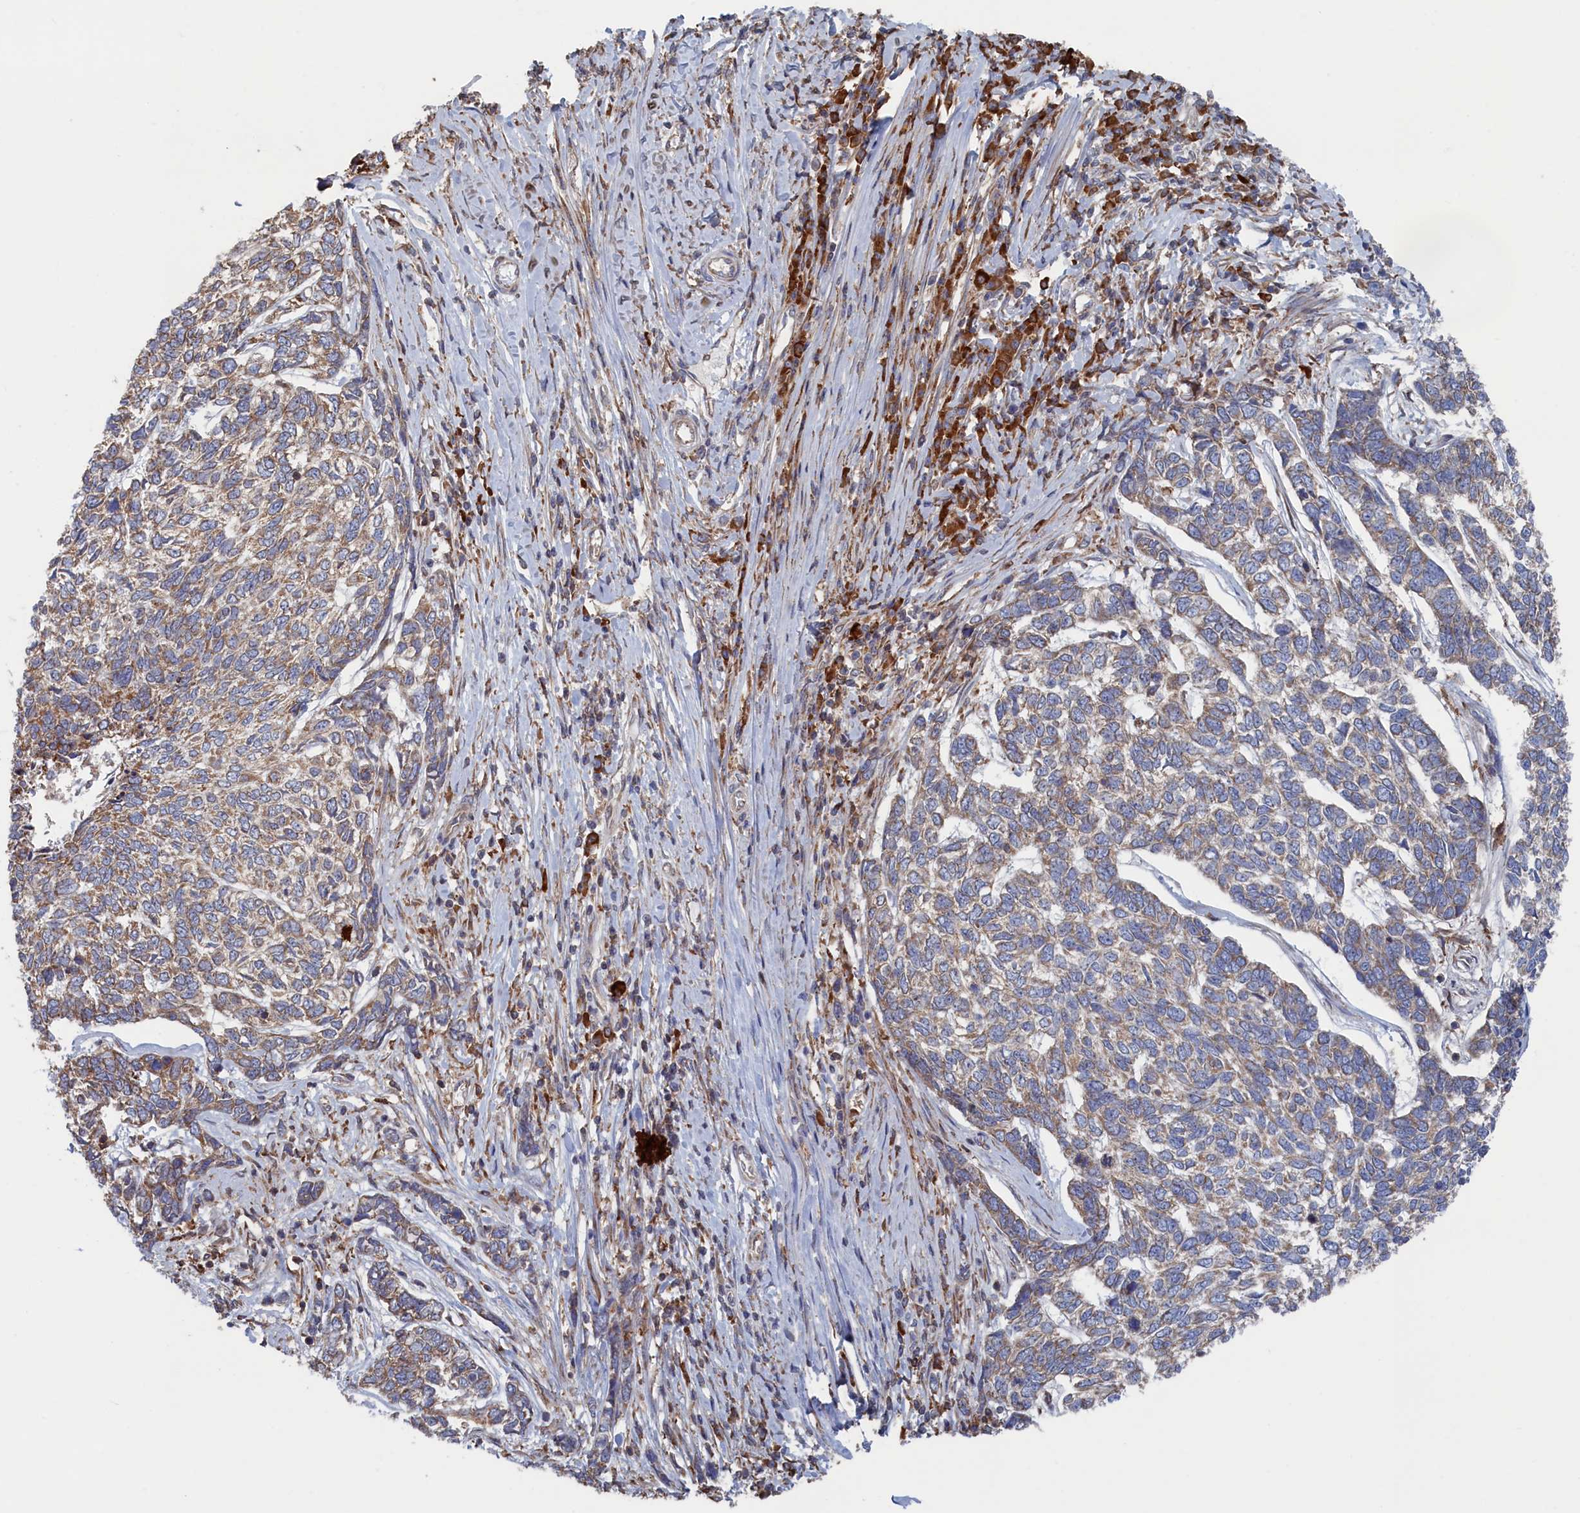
{"staining": {"intensity": "weak", "quantity": "25%-75%", "location": "cytoplasmic/membranous"}, "tissue": "skin cancer", "cell_type": "Tumor cells", "image_type": "cancer", "snomed": [{"axis": "morphology", "description": "Basal cell carcinoma"}, {"axis": "topography", "description": "Skin"}], "caption": "This histopathology image shows immunohistochemistry (IHC) staining of human skin basal cell carcinoma, with low weak cytoplasmic/membranous staining in approximately 25%-75% of tumor cells.", "gene": "BPIFB6", "patient": {"sex": "female", "age": 65}}